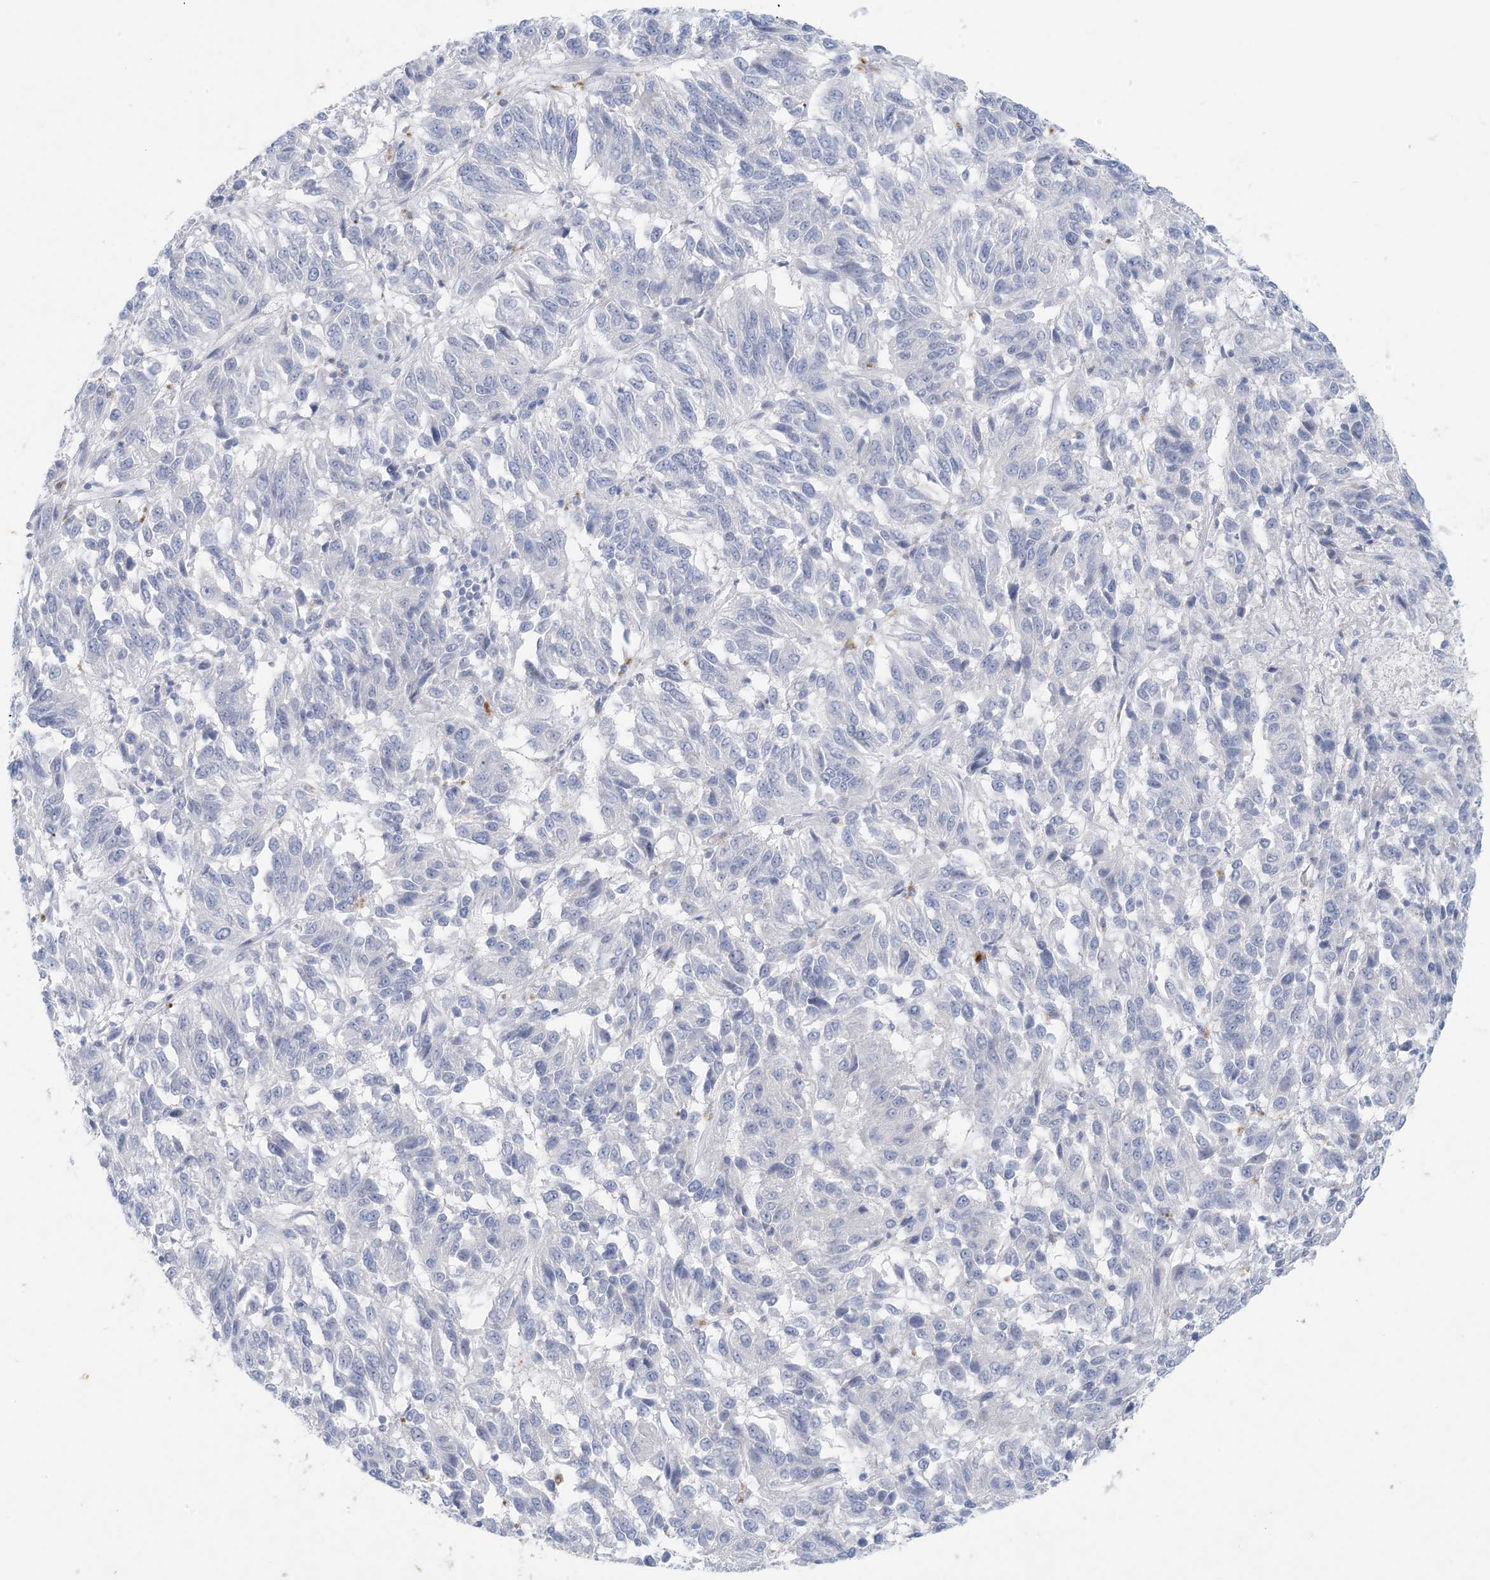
{"staining": {"intensity": "negative", "quantity": "none", "location": "none"}, "tissue": "melanoma", "cell_type": "Tumor cells", "image_type": "cancer", "snomed": [{"axis": "morphology", "description": "Malignant melanoma, Metastatic site"}, {"axis": "topography", "description": "Lung"}], "caption": "Tumor cells are negative for protein expression in human malignant melanoma (metastatic site).", "gene": "GABRG1", "patient": {"sex": "male", "age": 64}}